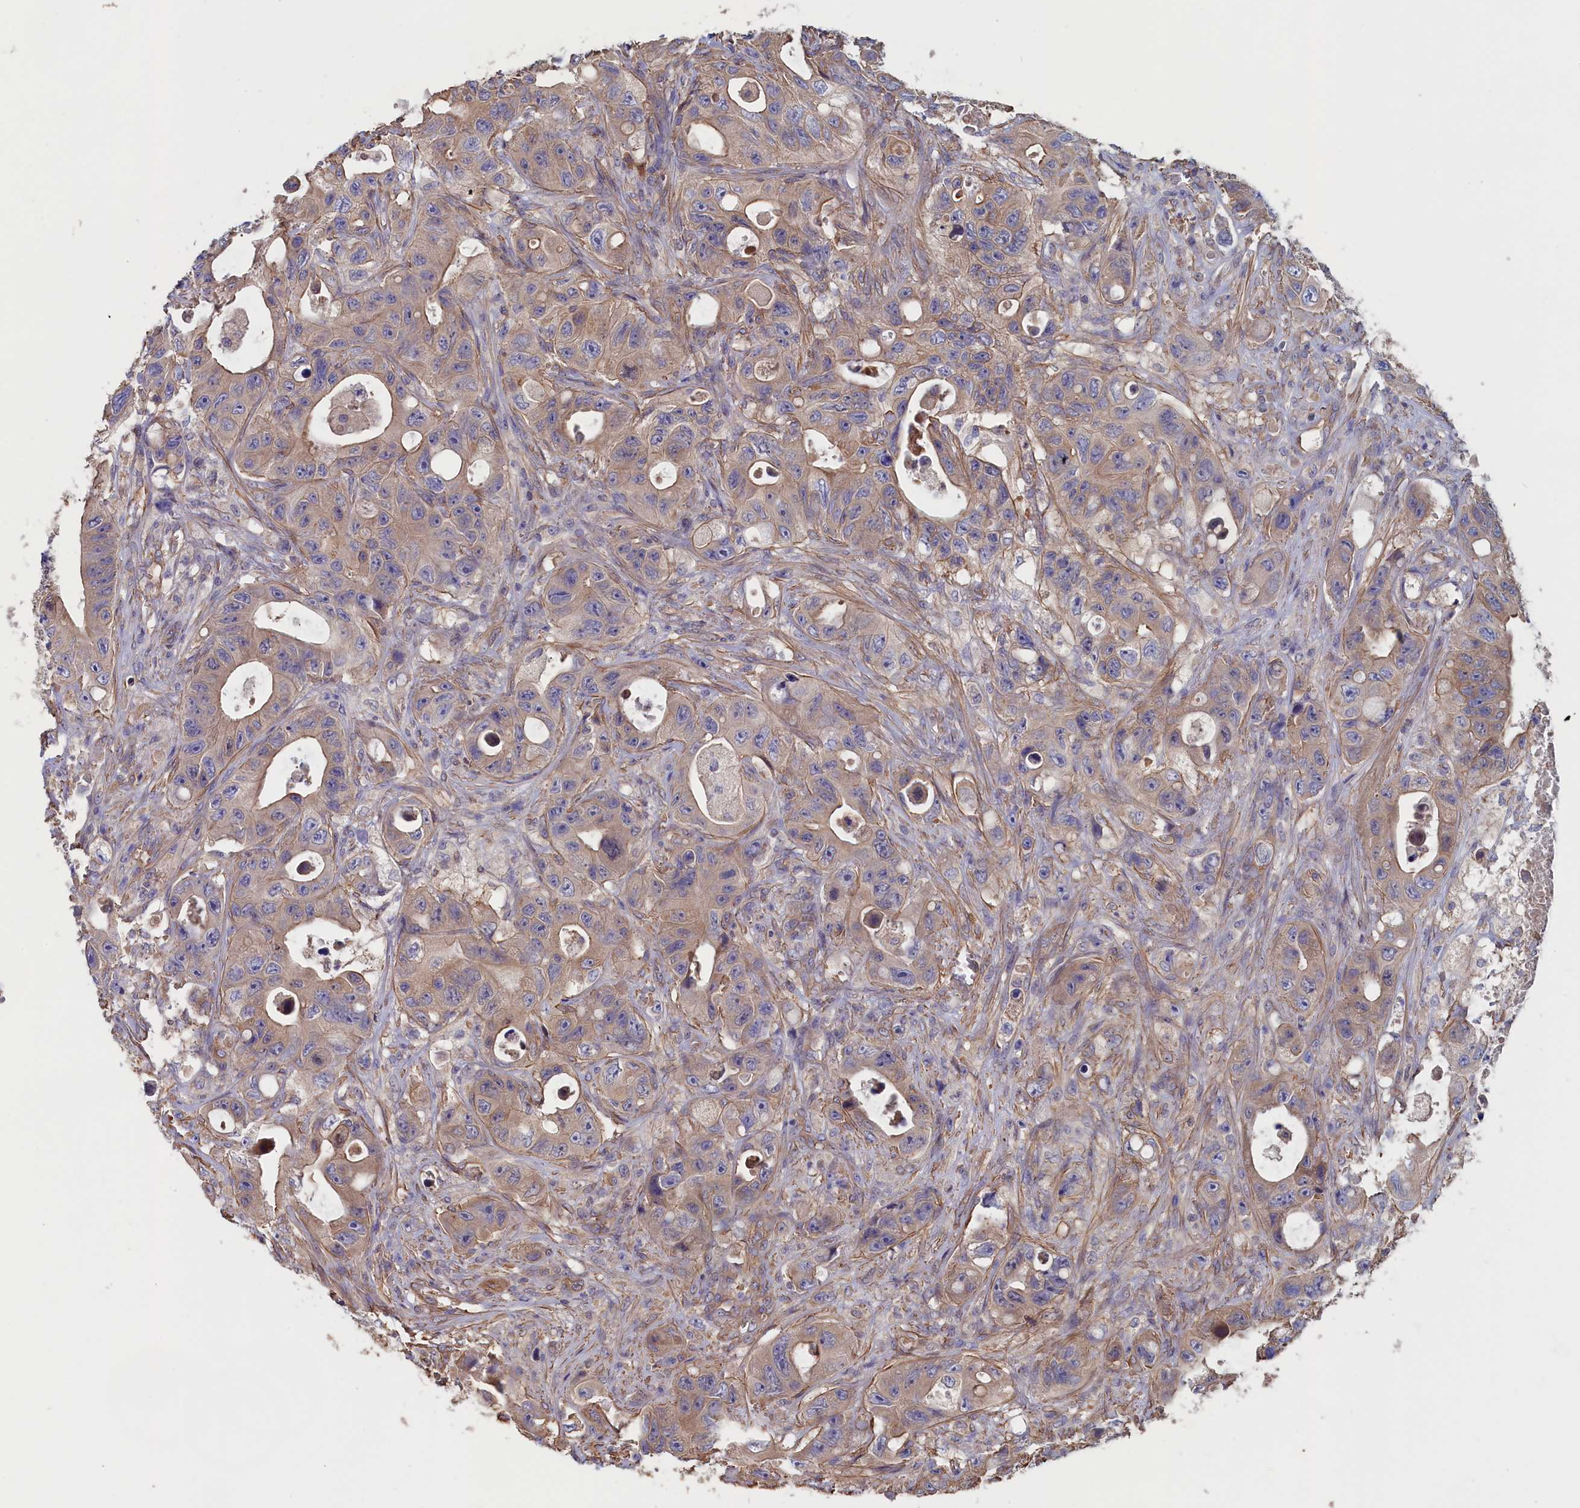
{"staining": {"intensity": "weak", "quantity": ">75%", "location": "cytoplasmic/membranous"}, "tissue": "colorectal cancer", "cell_type": "Tumor cells", "image_type": "cancer", "snomed": [{"axis": "morphology", "description": "Adenocarcinoma, NOS"}, {"axis": "topography", "description": "Colon"}], "caption": "A low amount of weak cytoplasmic/membranous expression is identified in approximately >75% of tumor cells in adenocarcinoma (colorectal) tissue. The staining was performed using DAB to visualize the protein expression in brown, while the nuclei were stained in blue with hematoxylin (Magnification: 20x).", "gene": "ANKRD2", "patient": {"sex": "female", "age": 46}}